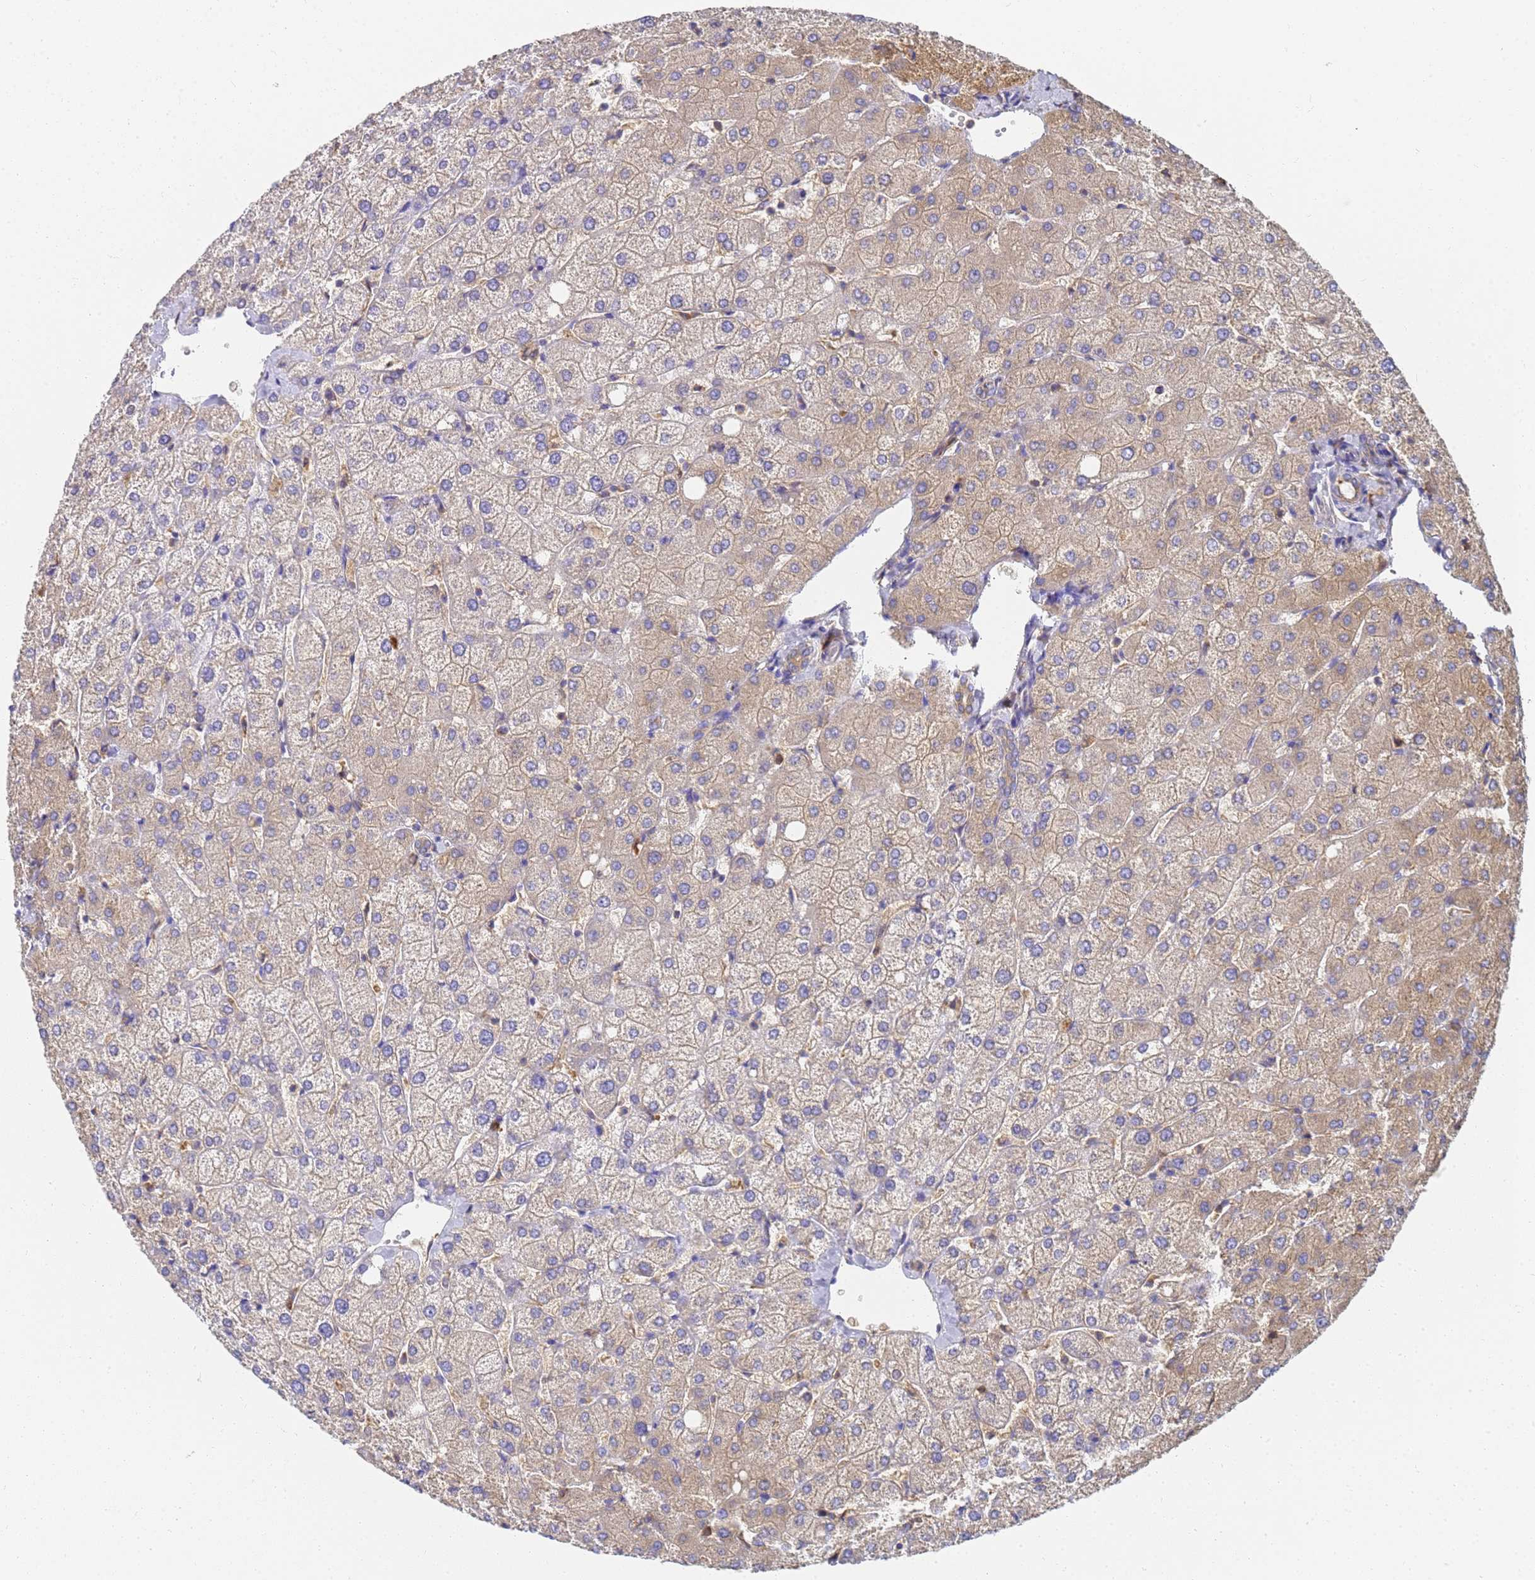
{"staining": {"intensity": "weak", "quantity": ">75%", "location": "cytoplasmic/membranous"}, "tissue": "liver", "cell_type": "Cholangiocytes", "image_type": "normal", "snomed": [{"axis": "morphology", "description": "Normal tissue, NOS"}, {"axis": "topography", "description": "Liver"}], "caption": "High-magnification brightfield microscopy of benign liver stained with DAB (3,3'-diaminobenzidine) (brown) and counterstained with hematoxylin (blue). cholangiocytes exhibit weak cytoplasmic/membranous positivity is appreciated in about>75% of cells.", "gene": "NME1", "patient": {"sex": "female", "age": 54}}